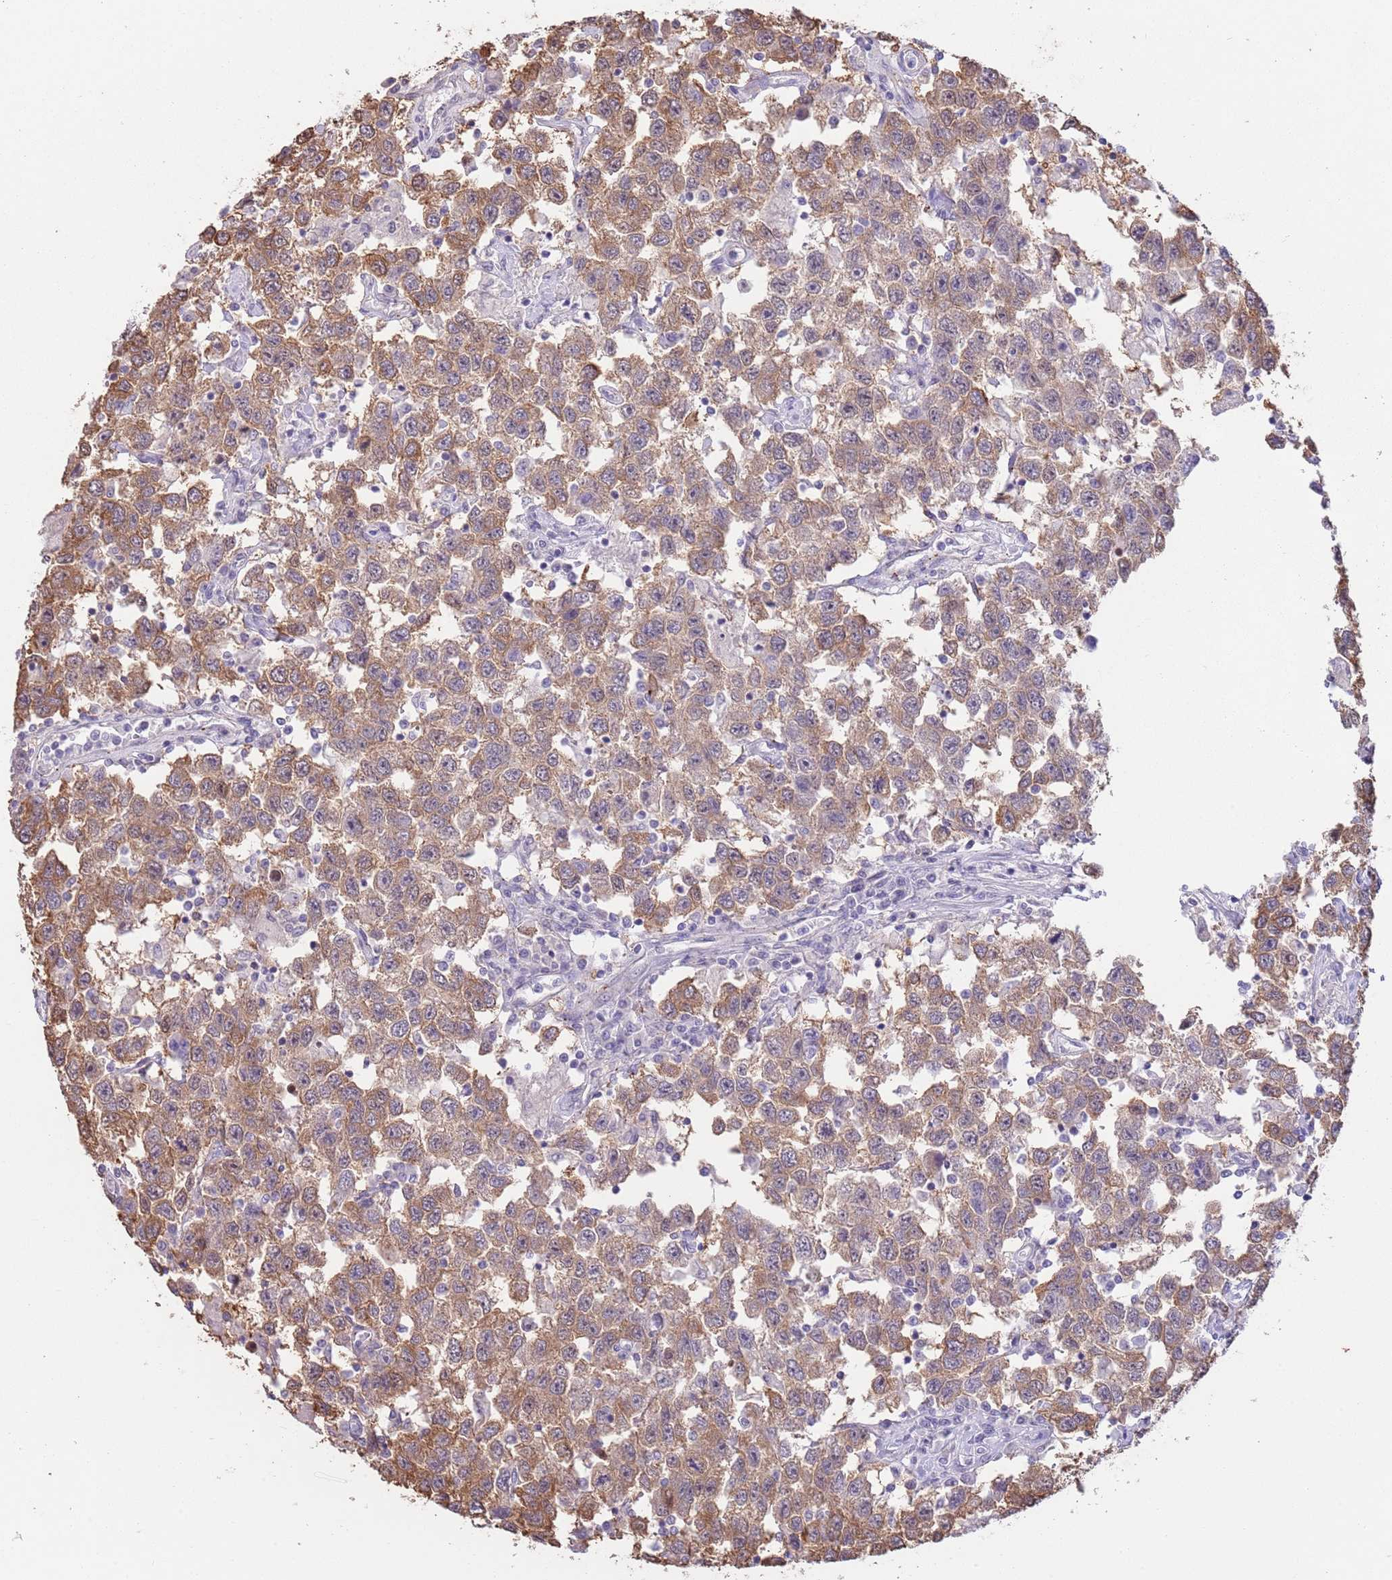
{"staining": {"intensity": "moderate", "quantity": ">75%", "location": "cytoplasmic/membranous"}, "tissue": "testis cancer", "cell_type": "Tumor cells", "image_type": "cancer", "snomed": [{"axis": "morphology", "description": "Seminoma, NOS"}, {"axis": "topography", "description": "Testis"}], "caption": "Moderate cytoplasmic/membranous protein expression is identified in approximately >75% of tumor cells in testis seminoma.", "gene": "LDHD", "patient": {"sex": "male", "age": 41}}